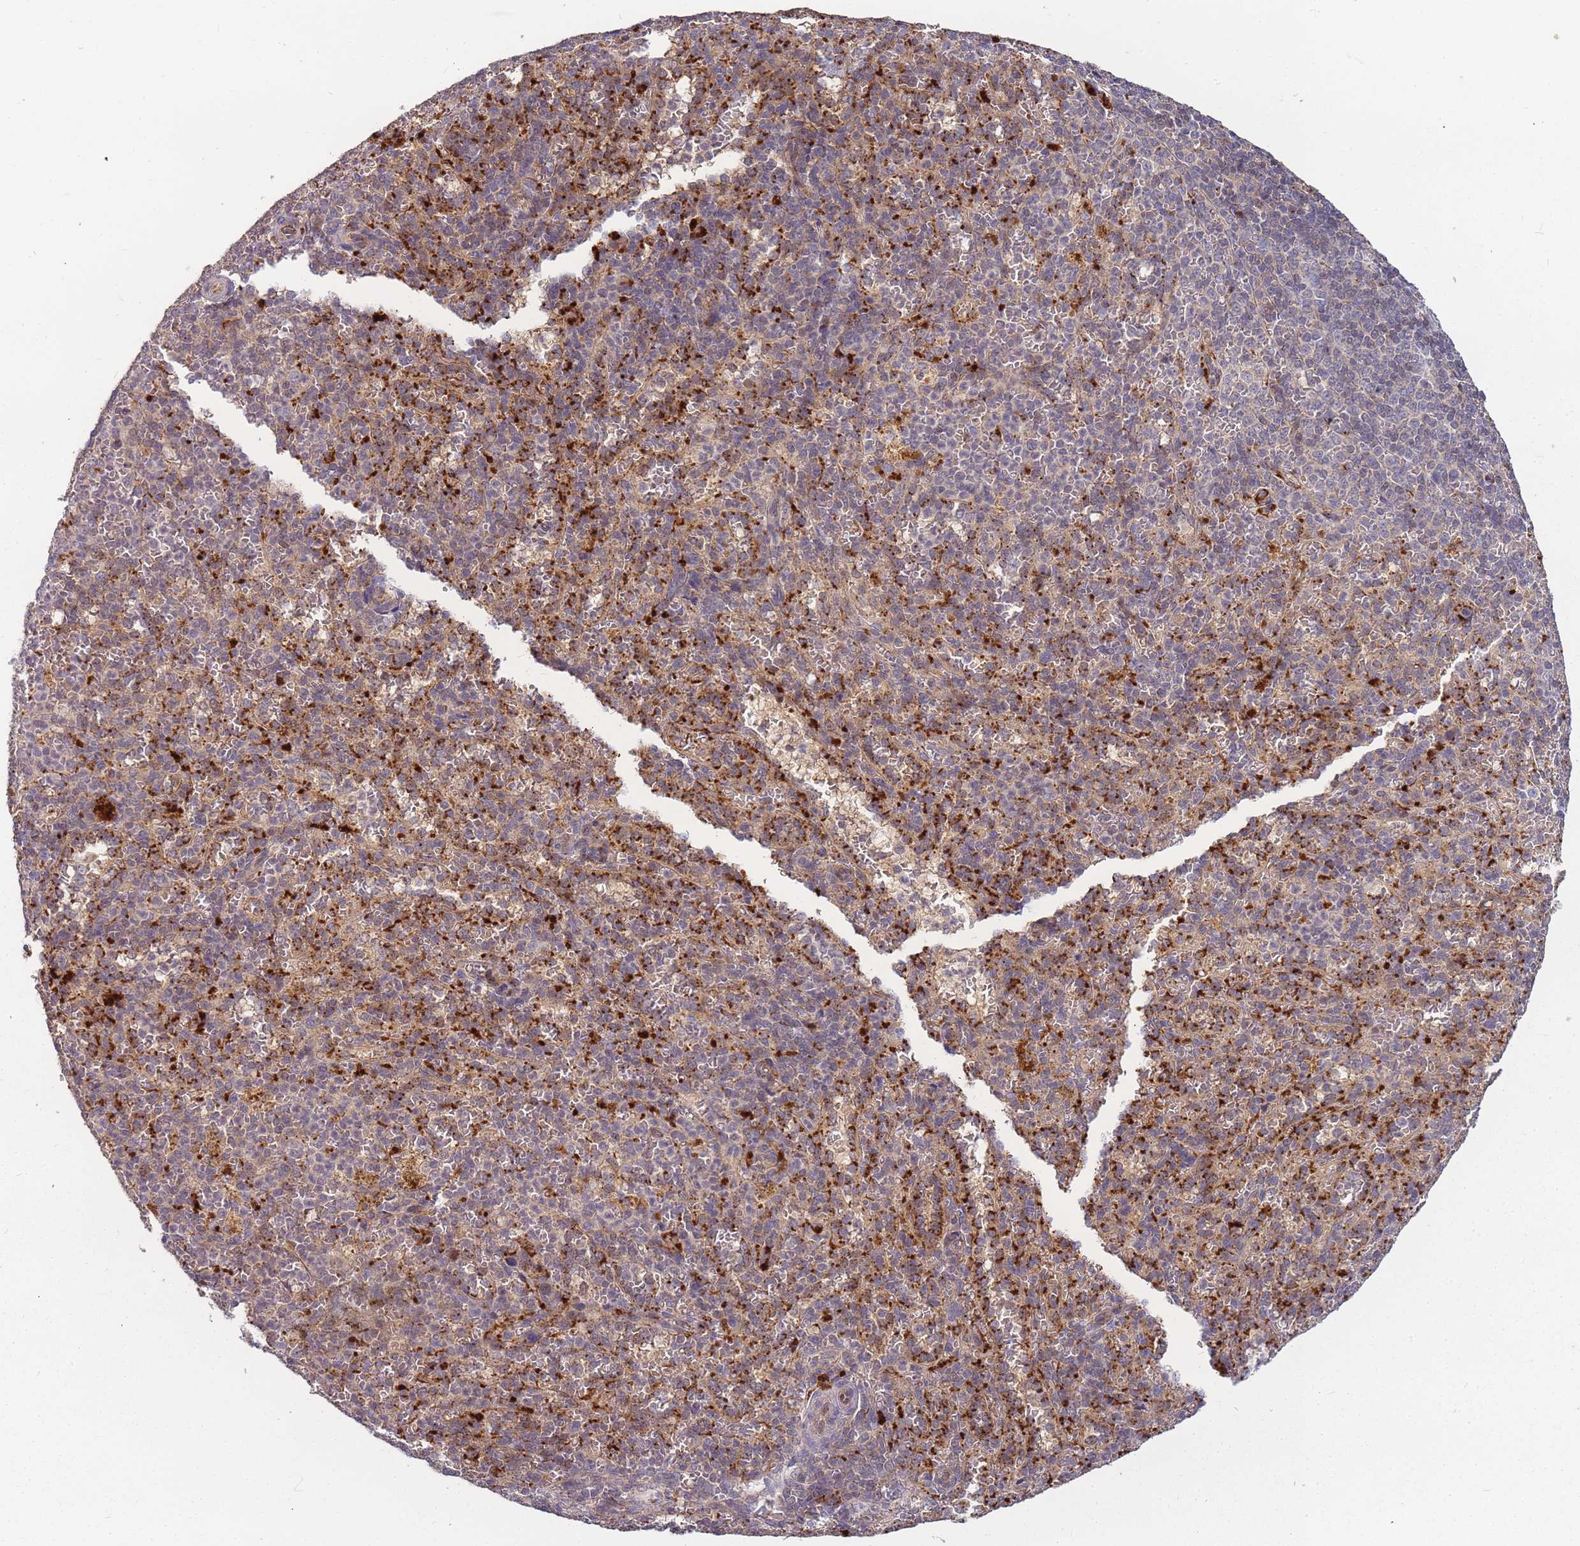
{"staining": {"intensity": "negative", "quantity": "none", "location": "none"}, "tissue": "spleen", "cell_type": "Cells in red pulp", "image_type": "normal", "snomed": [{"axis": "morphology", "description": "Normal tissue, NOS"}, {"axis": "topography", "description": "Spleen"}], "caption": "This is a image of immunohistochemistry staining of benign spleen, which shows no expression in cells in red pulp. Brightfield microscopy of immunohistochemistry stained with DAB (3,3'-diaminobenzidine) (brown) and hematoxylin (blue), captured at high magnification.", "gene": "ATG5", "patient": {"sex": "female", "age": 21}}